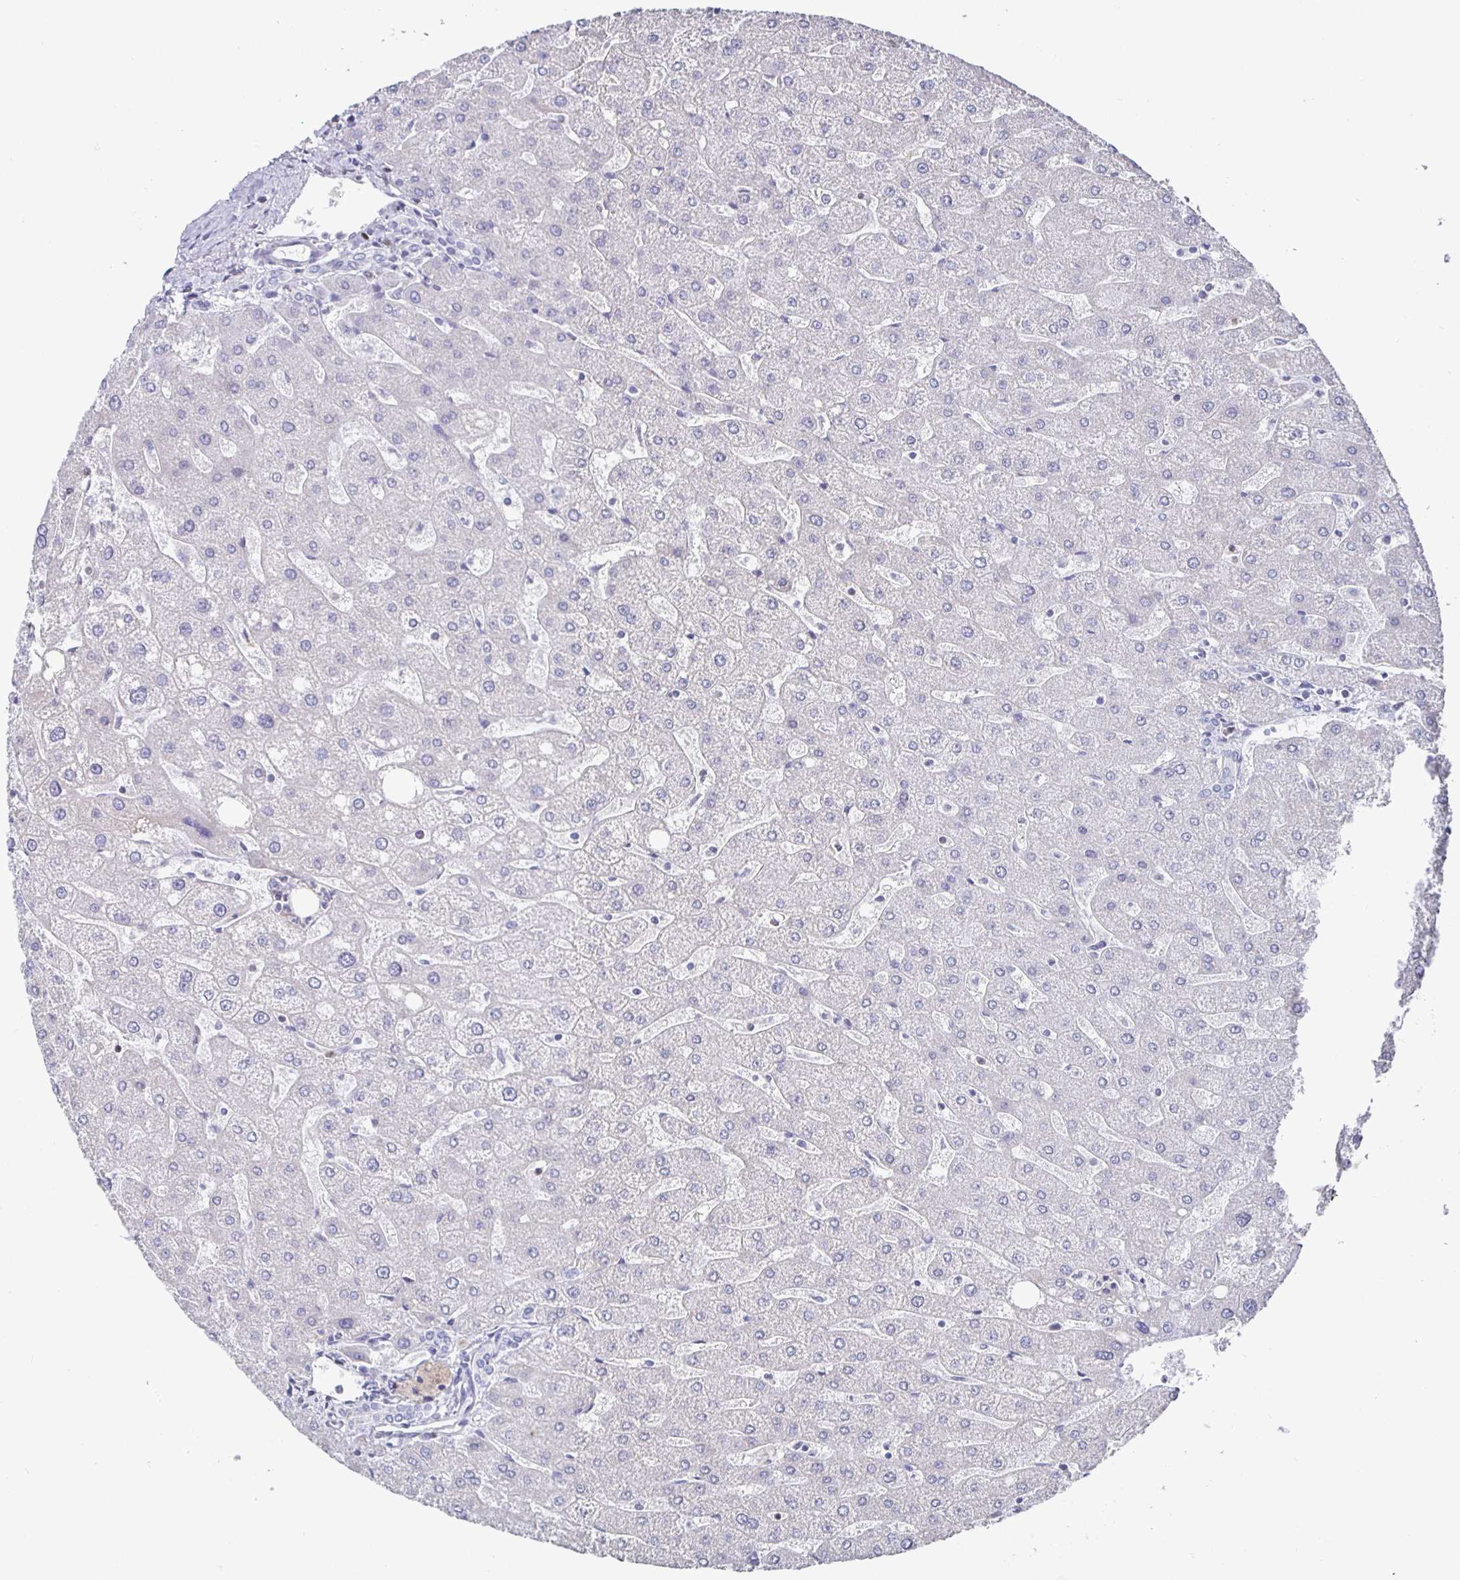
{"staining": {"intensity": "negative", "quantity": "none", "location": "none"}, "tissue": "liver", "cell_type": "Cholangiocytes", "image_type": "normal", "snomed": [{"axis": "morphology", "description": "Normal tissue, NOS"}, {"axis": "topography", "description": "Liver"}], "caption": "The histopathology image demonstrates no staining of cholangiocytes in unremarkable liver. The staining was performed using DAB (3,3'-diaminobenzidine) to visualize the protein expression in brown, while the nuclei were stained in blue with hematoxylin (Magnification: 20x).", "gene": "RUNX2", "patient": {"sex": "male", "age": 67}}